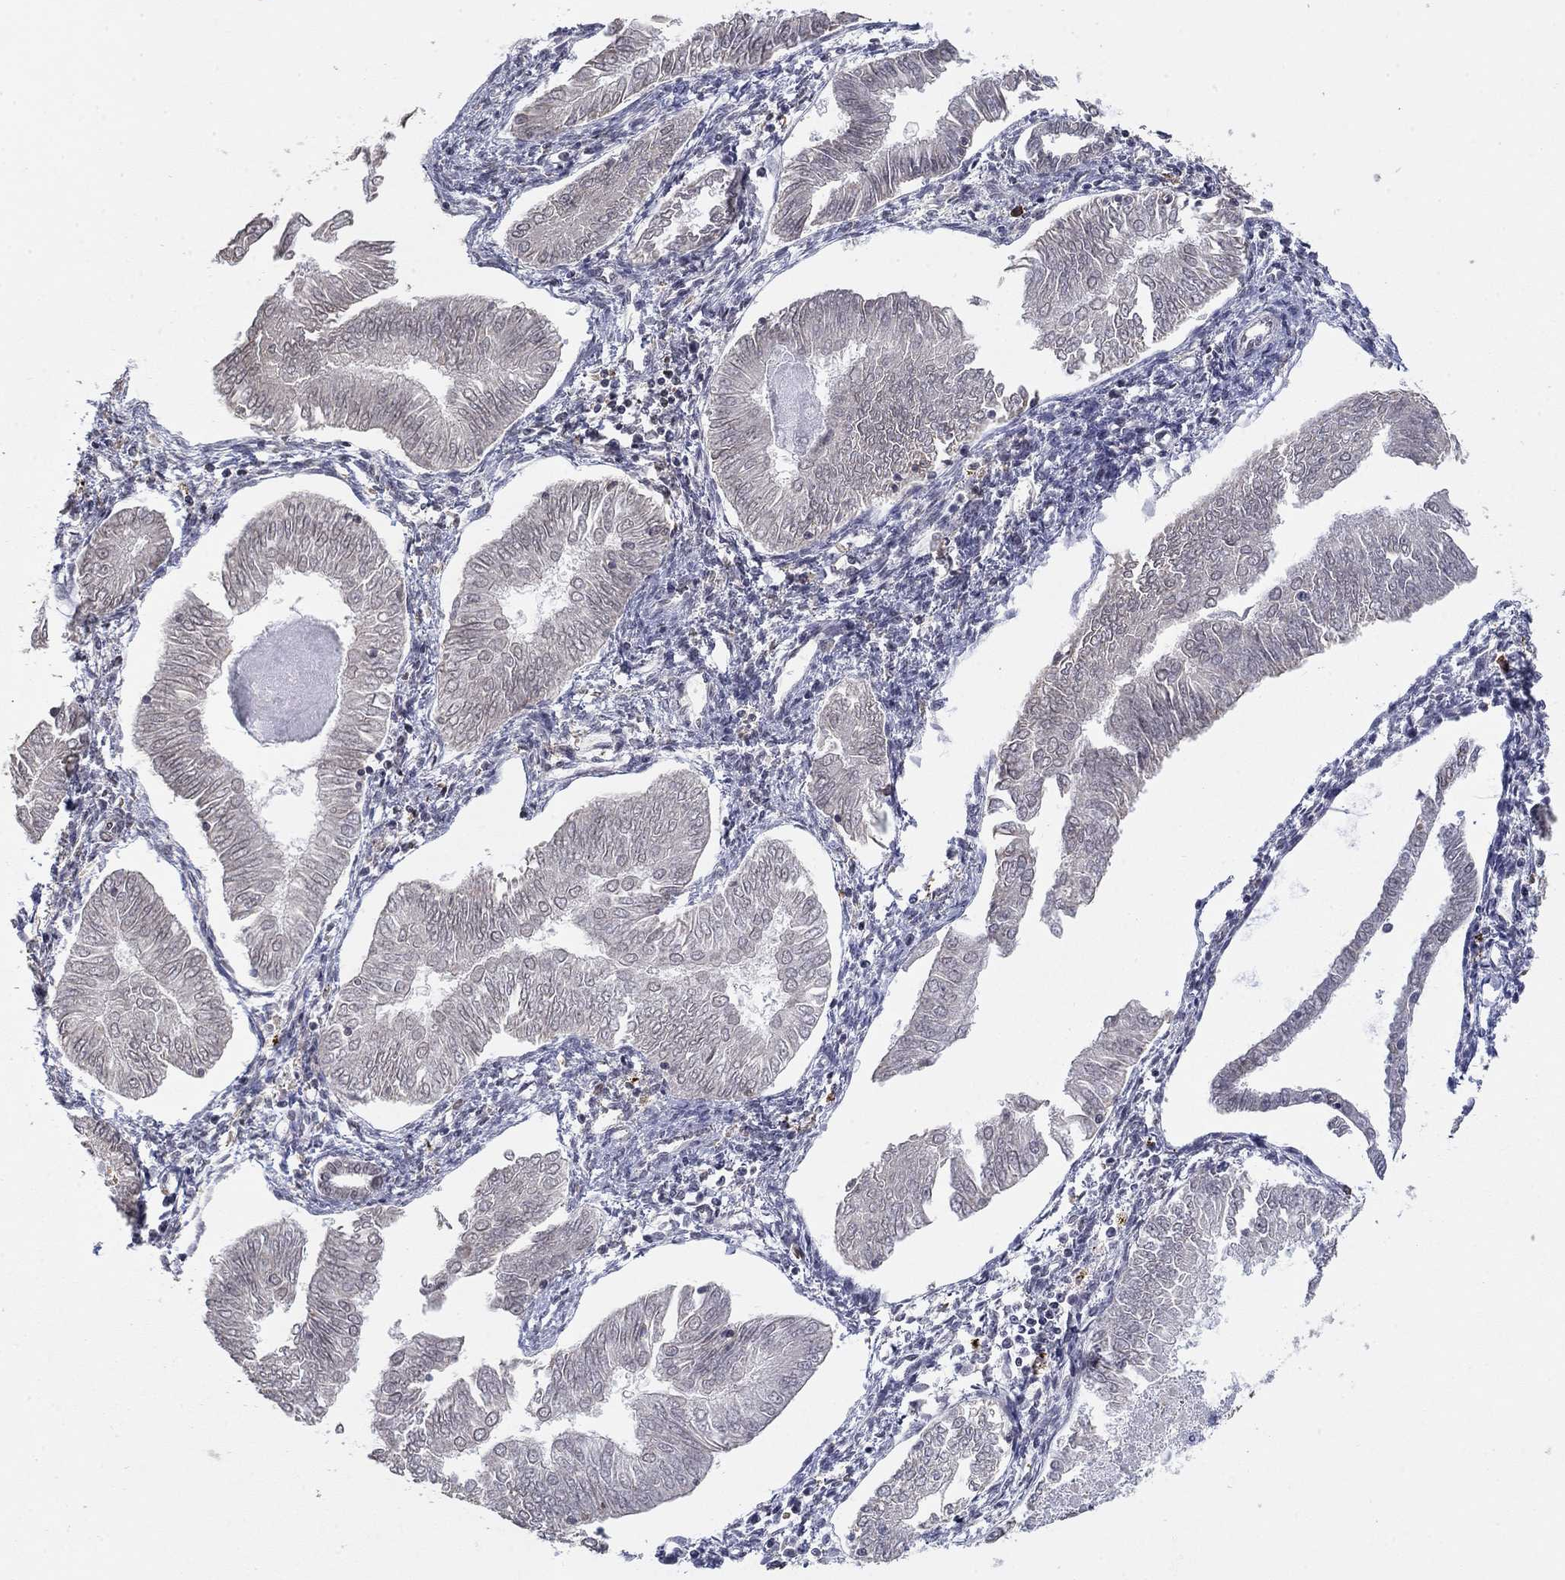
{"staining": {"intensity": "negative", "quantity": "none", "location": "none"}, "tissue": "endometrial cancer", "cell_type": "Tumor cells", "image_type": "cancer", "snomed": [{"axis": "morphology", "description": "Adenocarcinoma, NOS"}, {"axis": "topography", "description": "Endometrium"}], "caption": "An image of adenocarcinoma (endometrial) stained for a protein demonstrates no brown staining in tumor cells.", "gene": "GRIA3", "patient": {"sex": "female", "age": 53}}